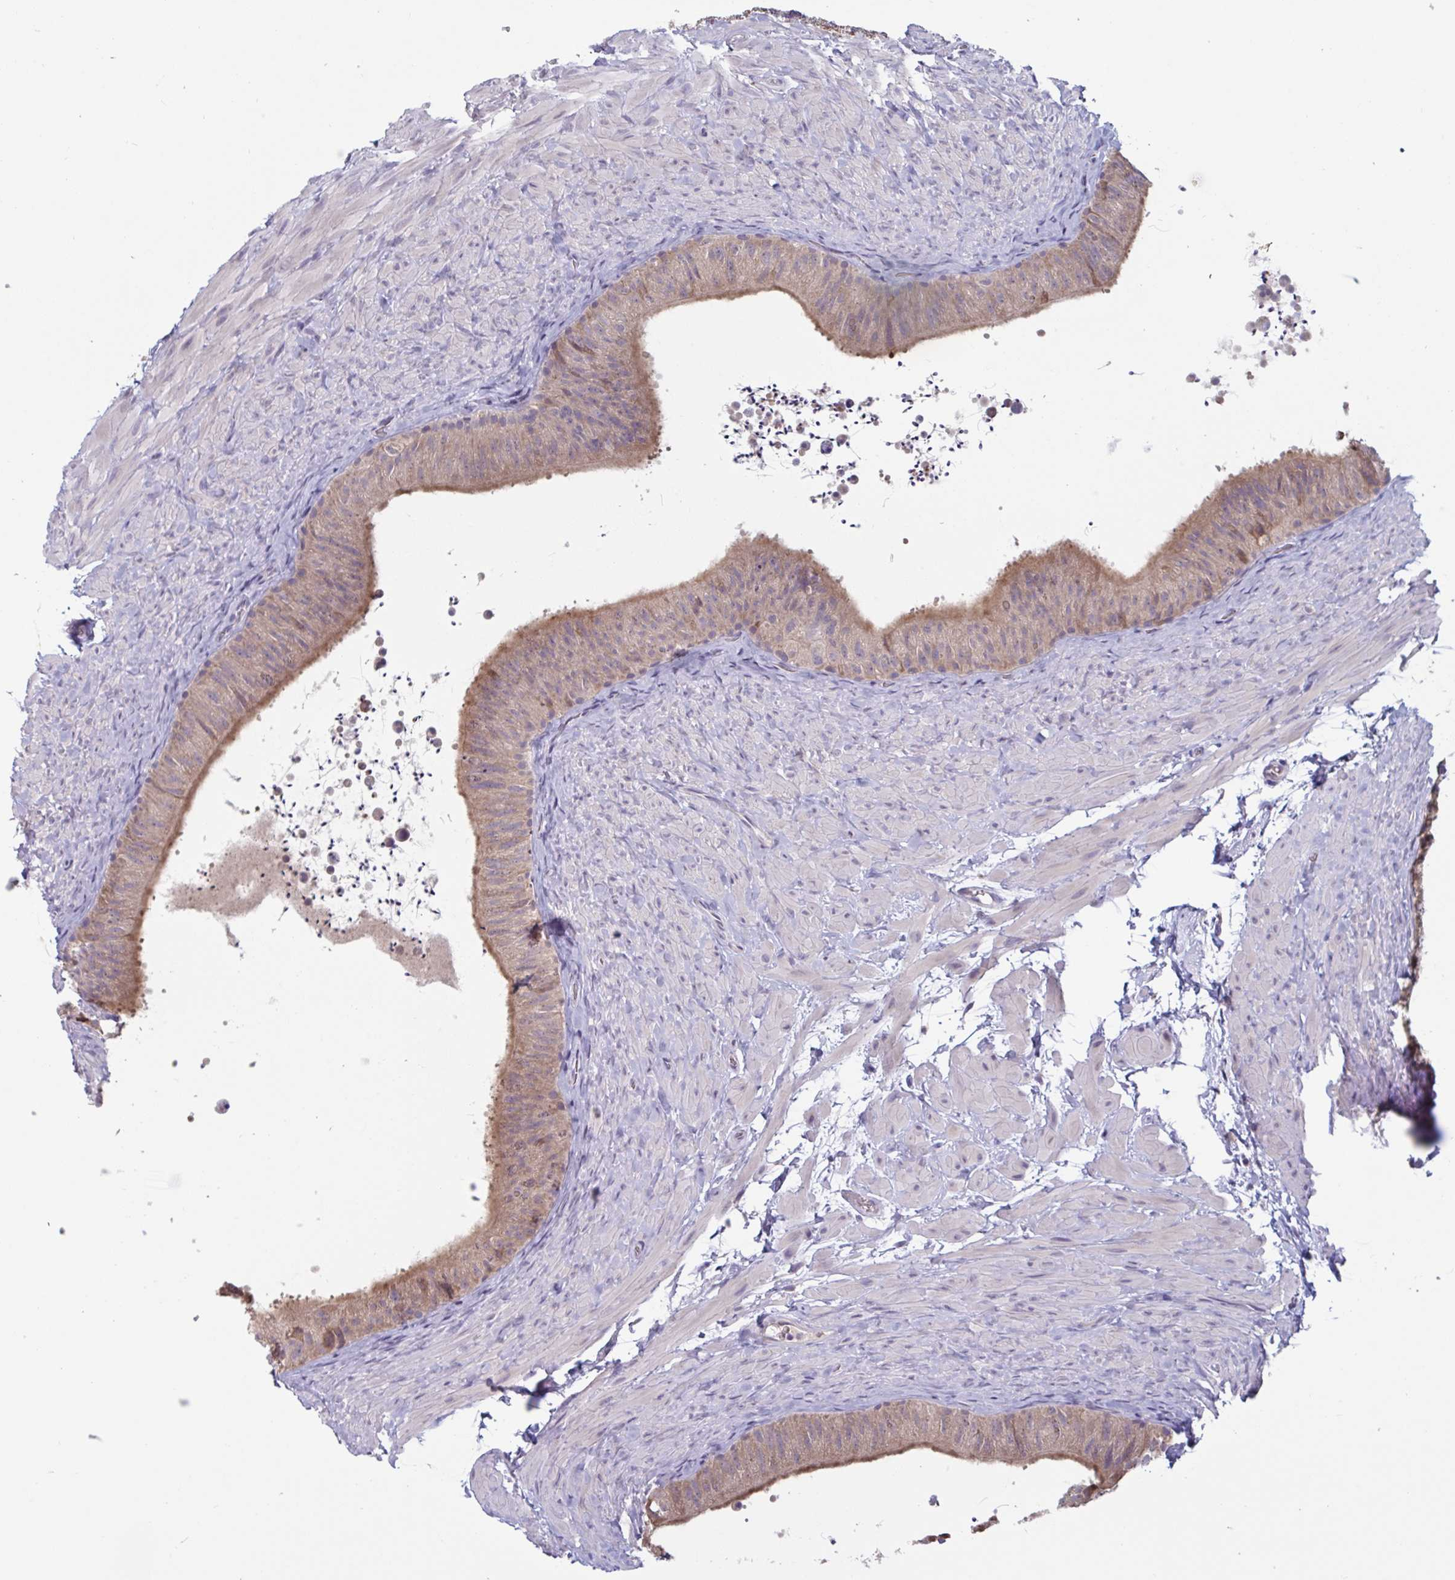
{"staining": {"intensity": "moderate", "quantity": "25%-75%", "location": "cytoplasmic/membranous"}, "tissue": "epididymis", "cell_type": "Glandular cells", "image_type": "normal", "snomed": [{"axis": "morphology", "description": "Normal tissue, NOS"}, {"axis": "topography", "description": "Epididymis, spermatic cord, NOS"}, {"axis": "topography", "description": "Epididymis"}], "caption": "A high-resolution micrograph shows immunohistochemistry staining of unremarkable epididymis, which exhibits moderate cytoplasmic/membranous staining in approximately 25%-75% of glandular cells.", "gene": "CD1E", "patient": {"sex": "male", "age": 31}}